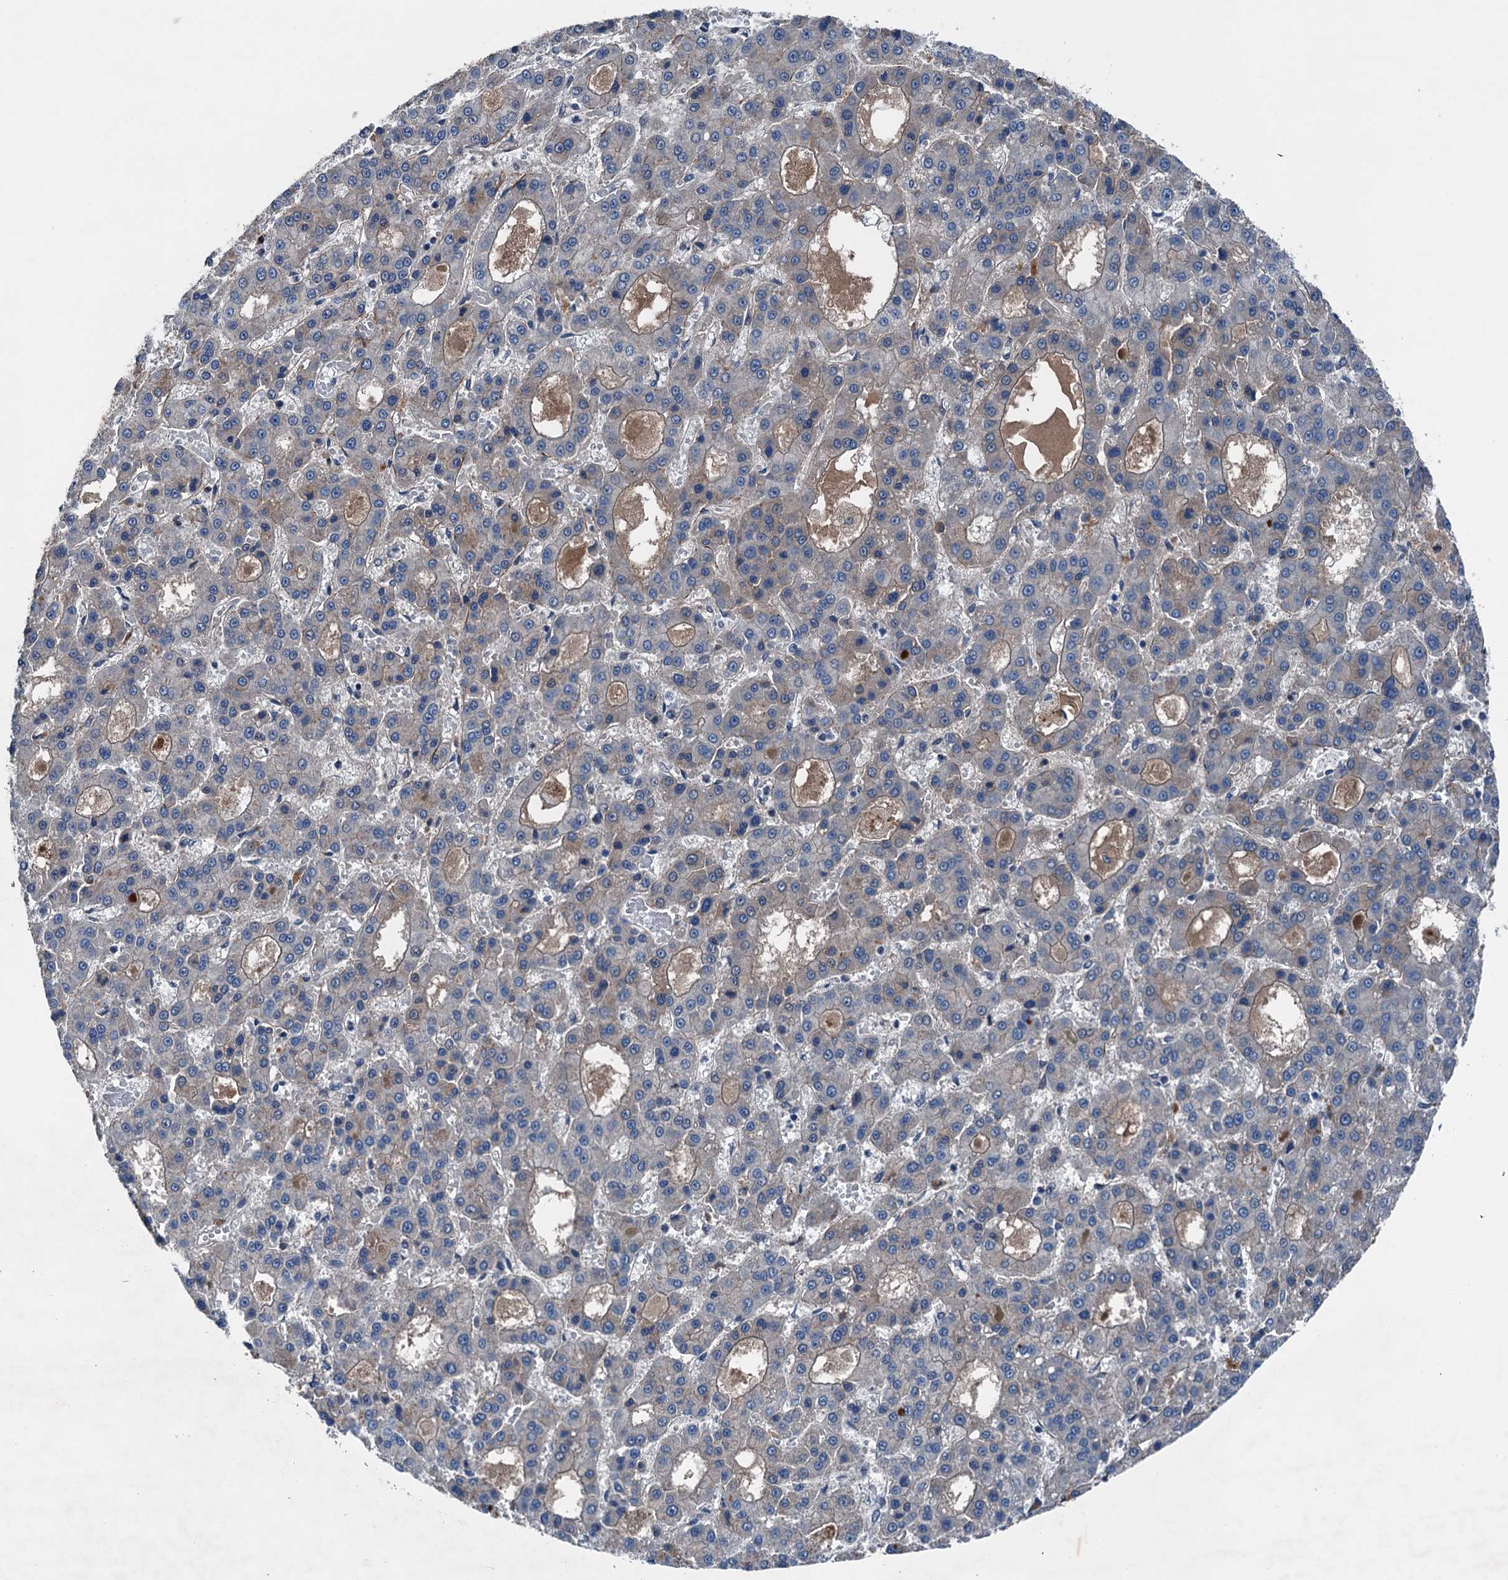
{"staining": {"intensity": "negative", "quantity": "none", "location": "none"}, "tissue": "liver cancer", "cell_type": "Tumor cells", "image_type": "cancer", "snomed": [{"axis": "morphology", "description": "Carcinoma, Hepatocellular, NOS"}, {"axis": "topography", "description": "Liver"}], "caption": "Tumor cells show no significant protein expression in hepatocellular carcinoma (liver).", "gene": "SLC2A10", "patient": {"sex": "male", "age": 70}}